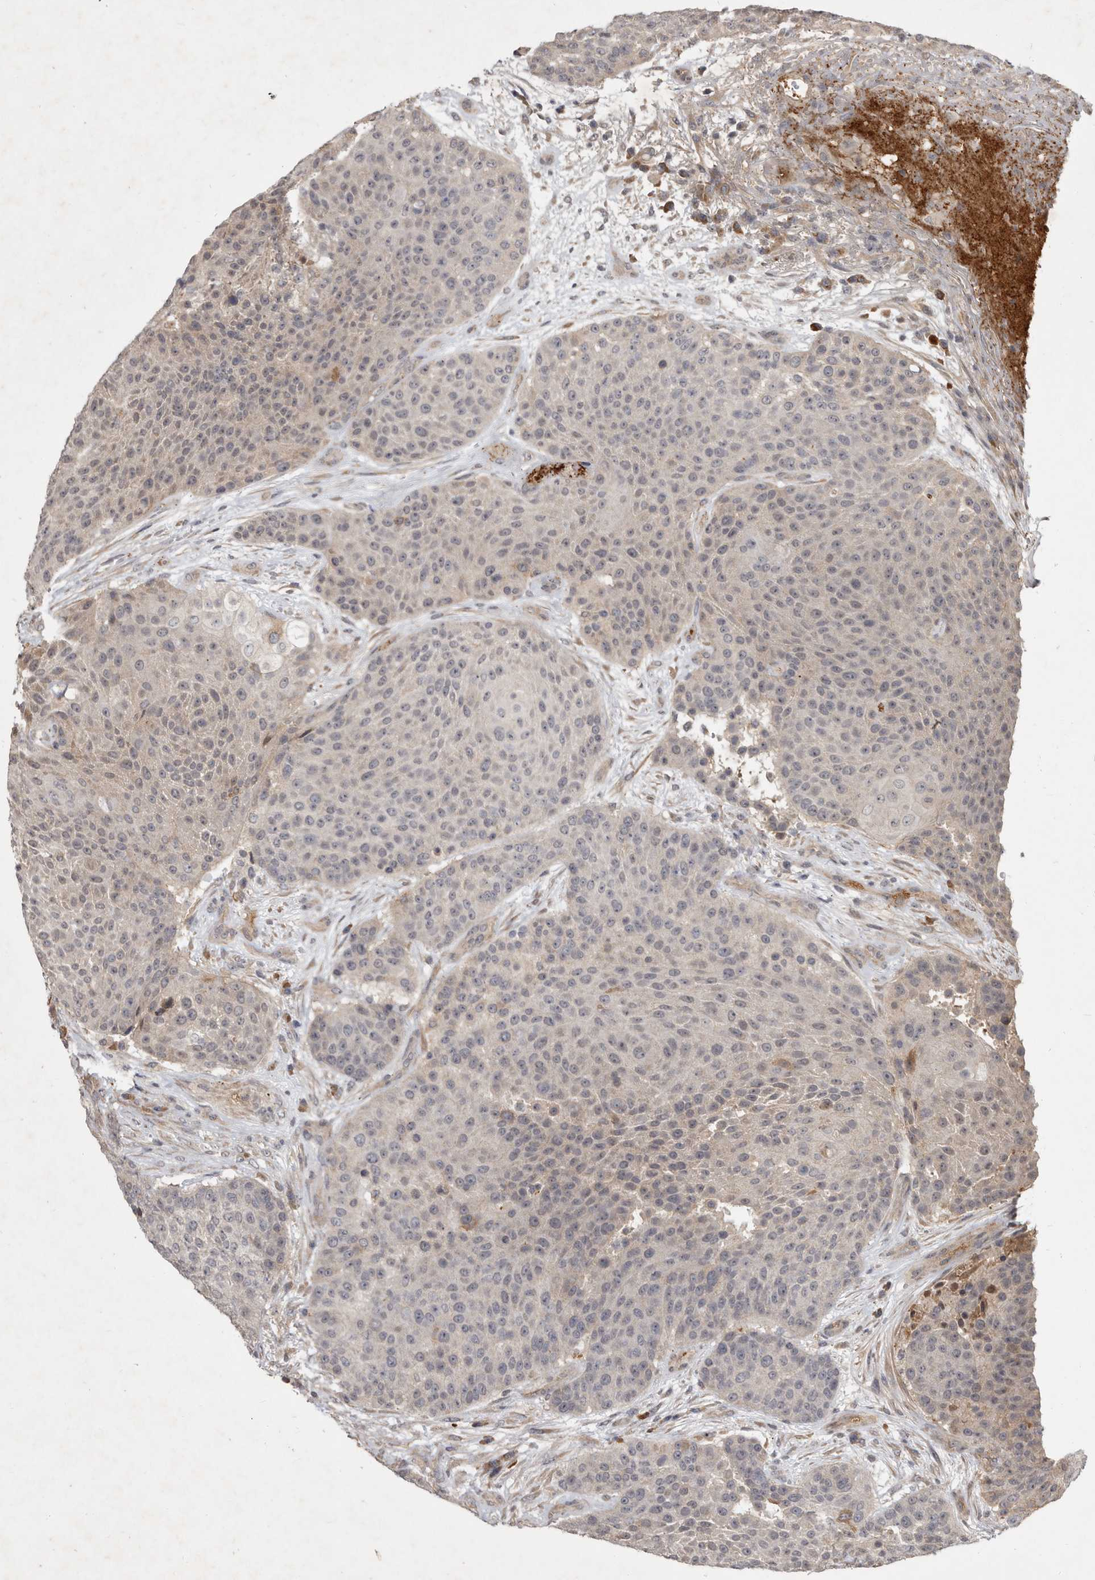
{"staining": {"intensity": "negative", "quantity": "none", "location": "none"}, "tissue": "urothelial cancer", "cell_type": "Tumor cells", "image_type": "cancer", "snomed": [{"axis": "morphology", "description": "Urothelial carcinoma, High grade"}, {"axis": "topography", "description": "Urinary bladder"}], "caption": "The immunohistochemistry (IHC) image has no significant positivity in tumor cells of urothelial cancer tissue.", "gene": "DNAJC28", "patient": {"sex": "female", "age": 63}}